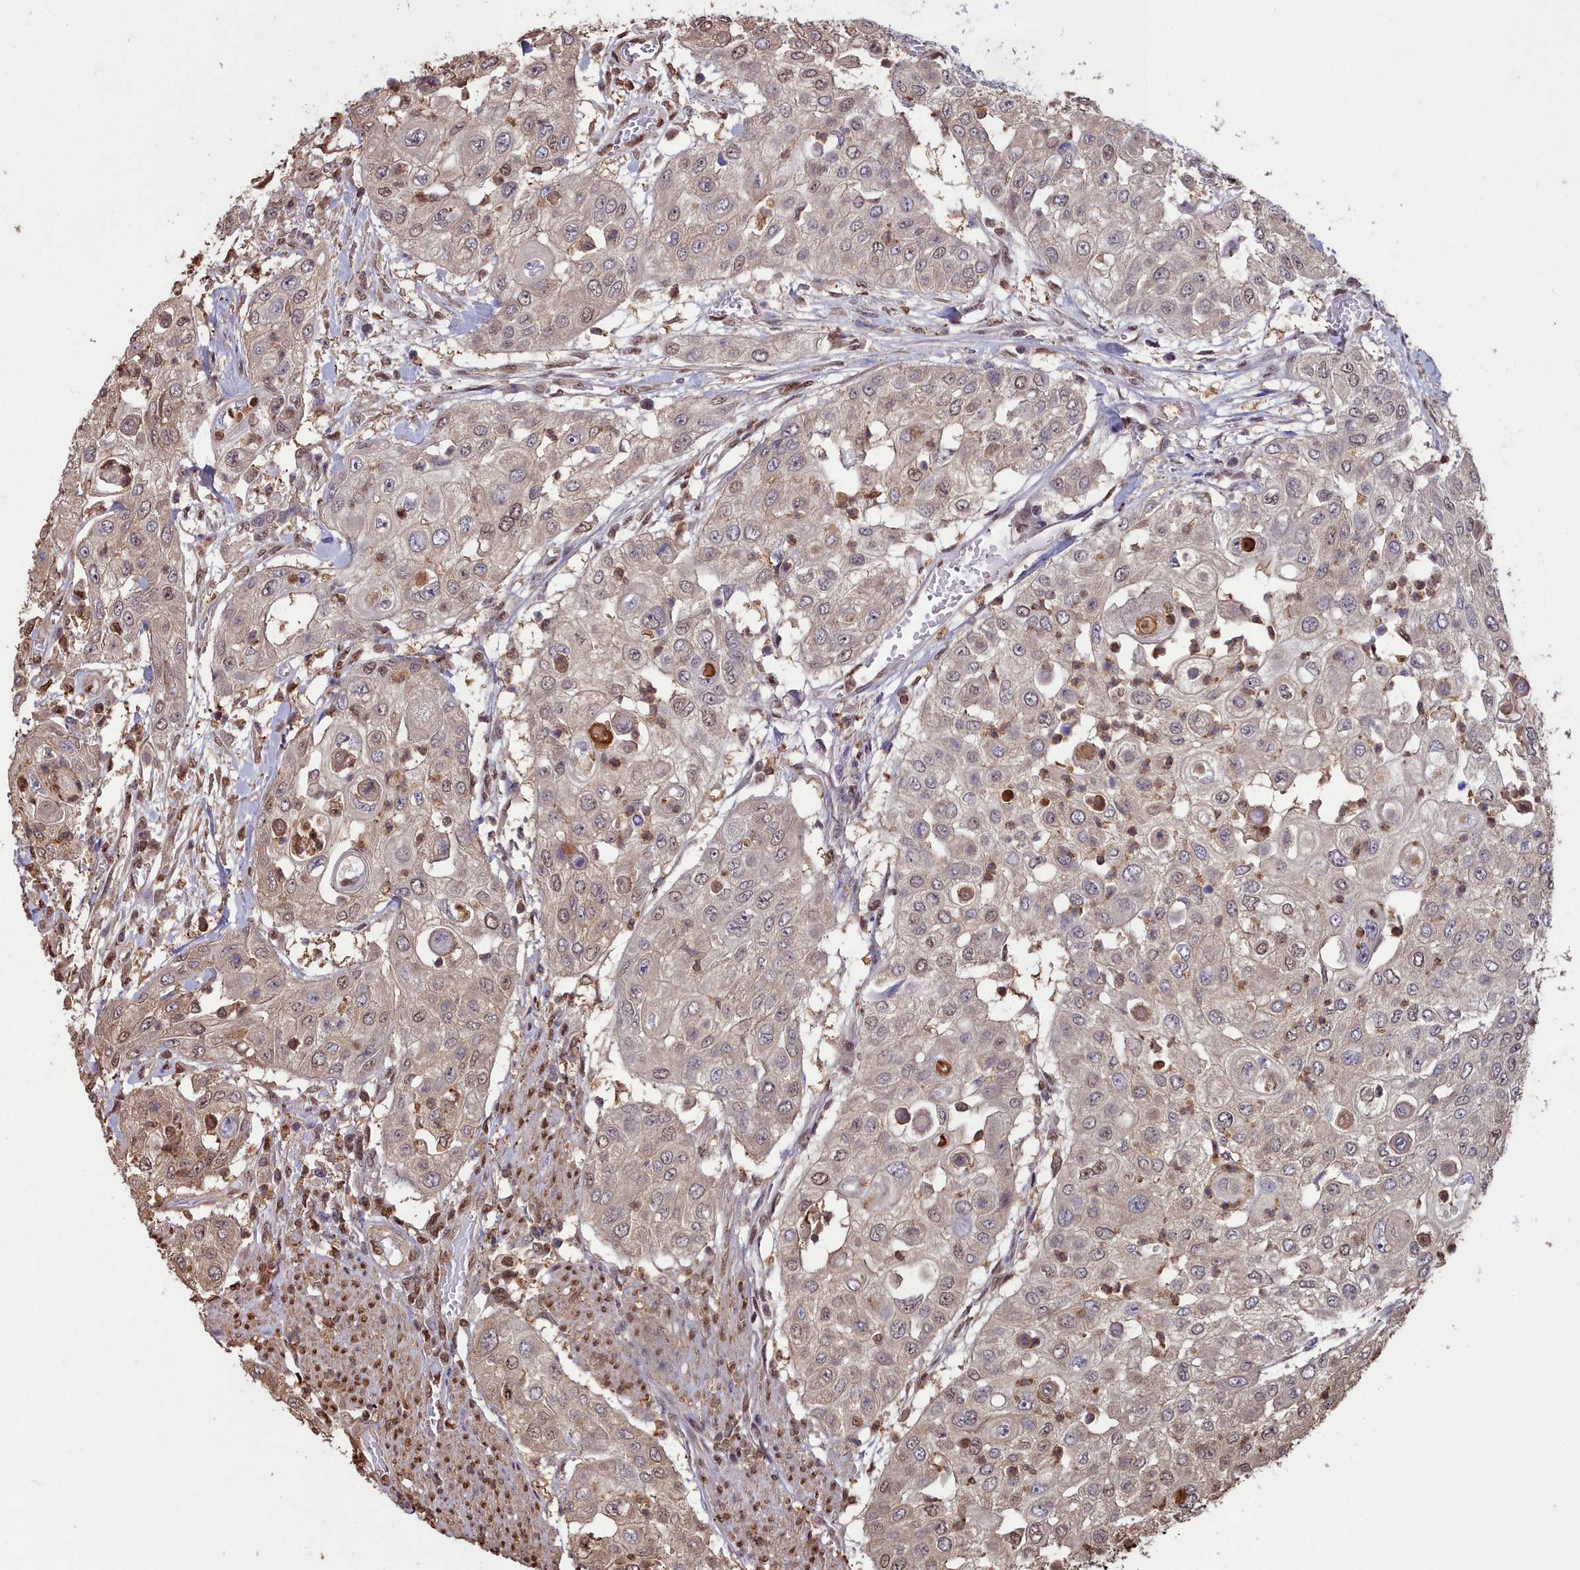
{"staining": {"intensity": "weak", "quantity": ">75%", "location": "cytoplasmic/membranous,nuclear"}, "tissue": "urothelial cancer", "cell_type": "Tumor cells", "image_type": "cancer", "snomed": [{"axis": "morphology", "description": "Urothelial carcinoma, High grade"}, {"axis": "topography", "description": "Urinary bladder"}], "caption": "Urothelial cancer stained with a brown dye shows weak cytoplasmic/membranous and nuclear positive expression in about >75% of tumor cells.", "gene": "GAPDH", "patient": {"sex": "female", "age": 79}}